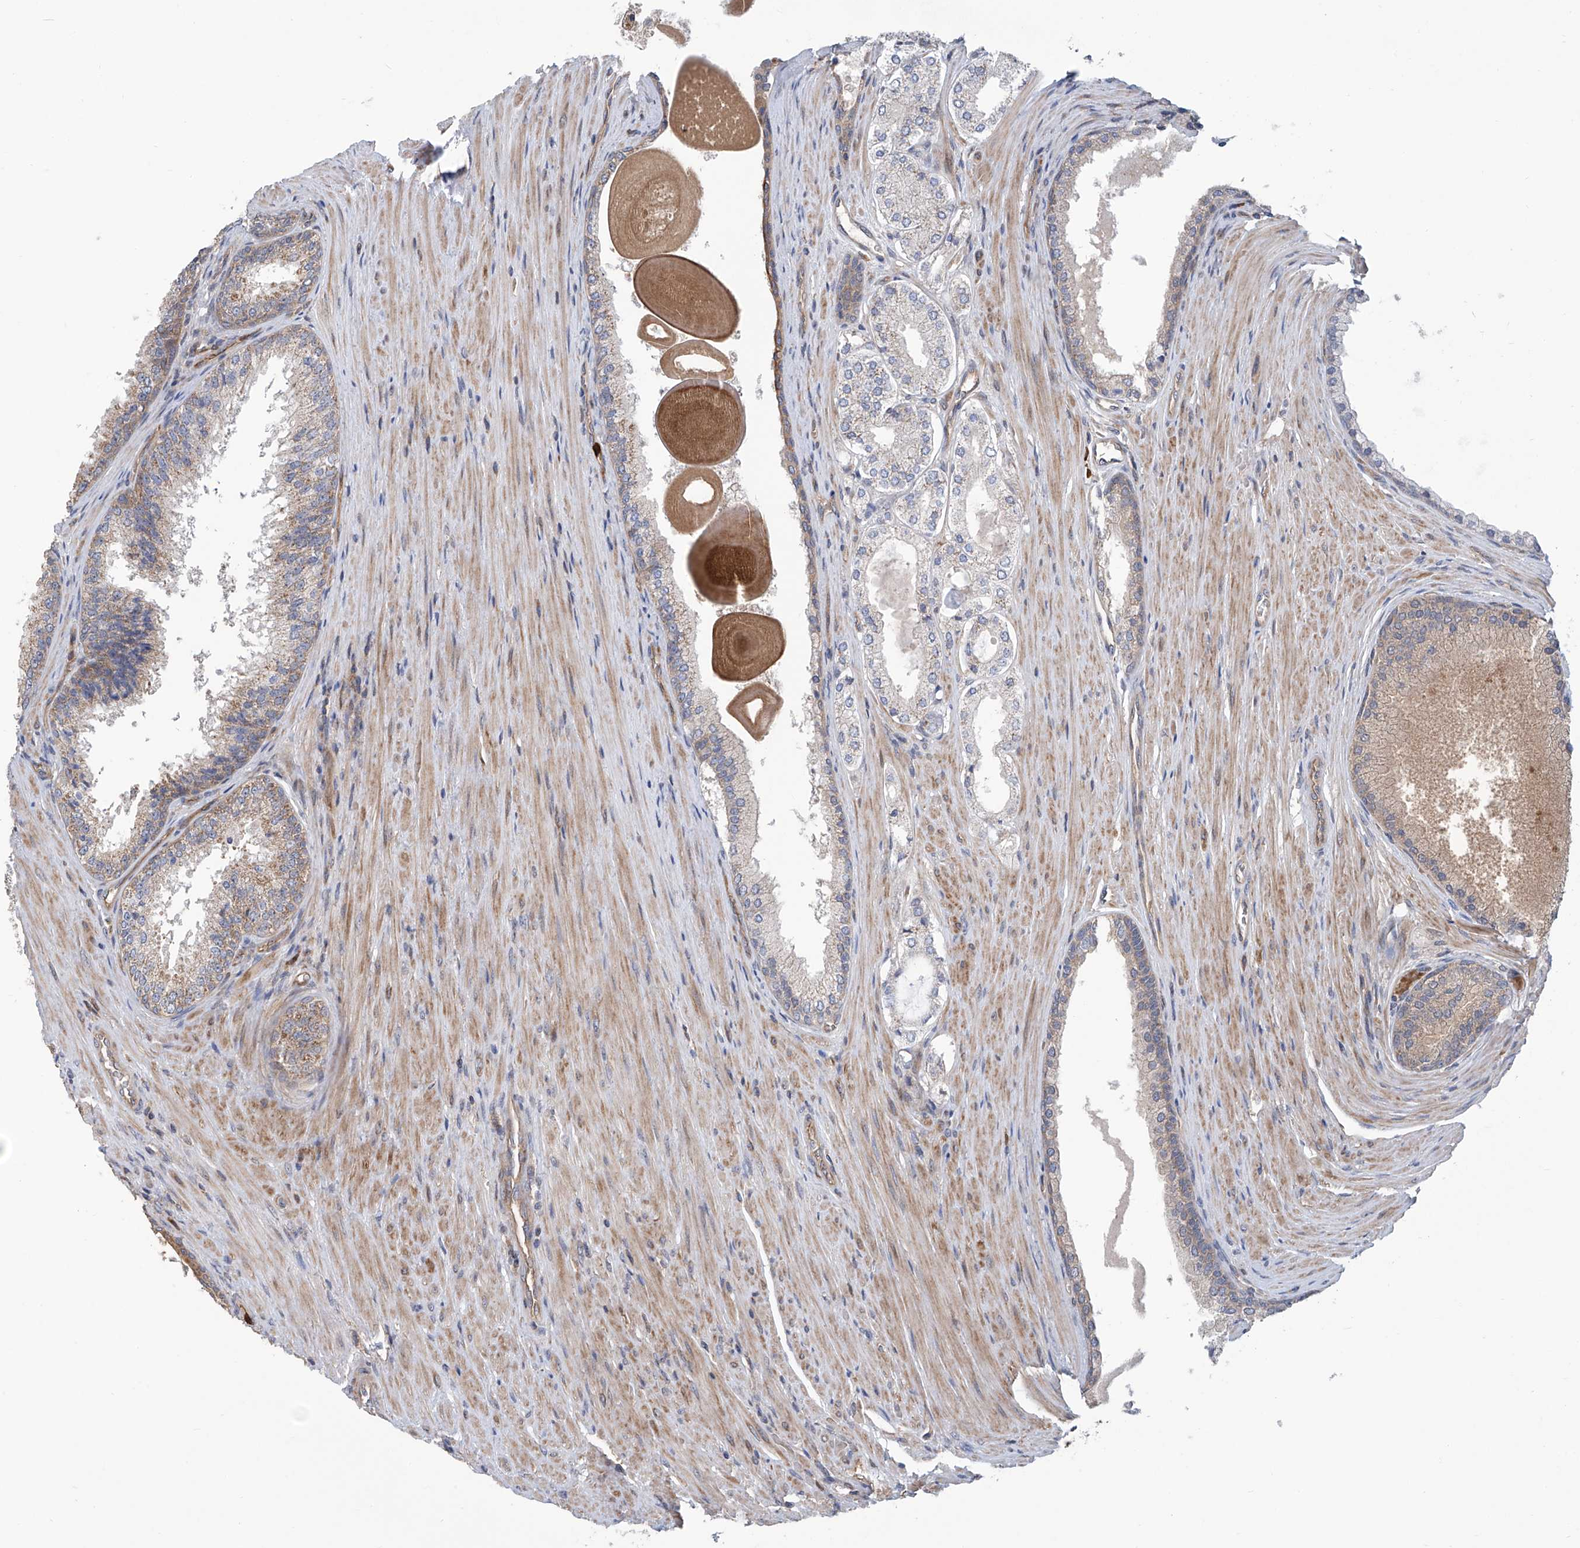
{"staining": {"intensity": "negative", "quantity": "none", "location": "none"}, "tissue": "prostate cancer", "cell_type": "Tumor cells", "image_type": "cancer", "snomed": [{"axis": "morphology", "description": "Adenocarcinoma, High grade"}, {"axis": "topography", "description": "Prostate"}], "caption": "An image of adenocarcinoma (high-grade) (prostate) stained for a protein reveals no brown staining in tumor cells. The staining was performed using DAB (3,3'-diaminobenzidine) to visualize the protein expression in brown, while the nuclei were stained in blue with hematoxylin (Magnification: 20x).", "gene": "EIF2D", "patient": {"sex": "male", "age": 60}}